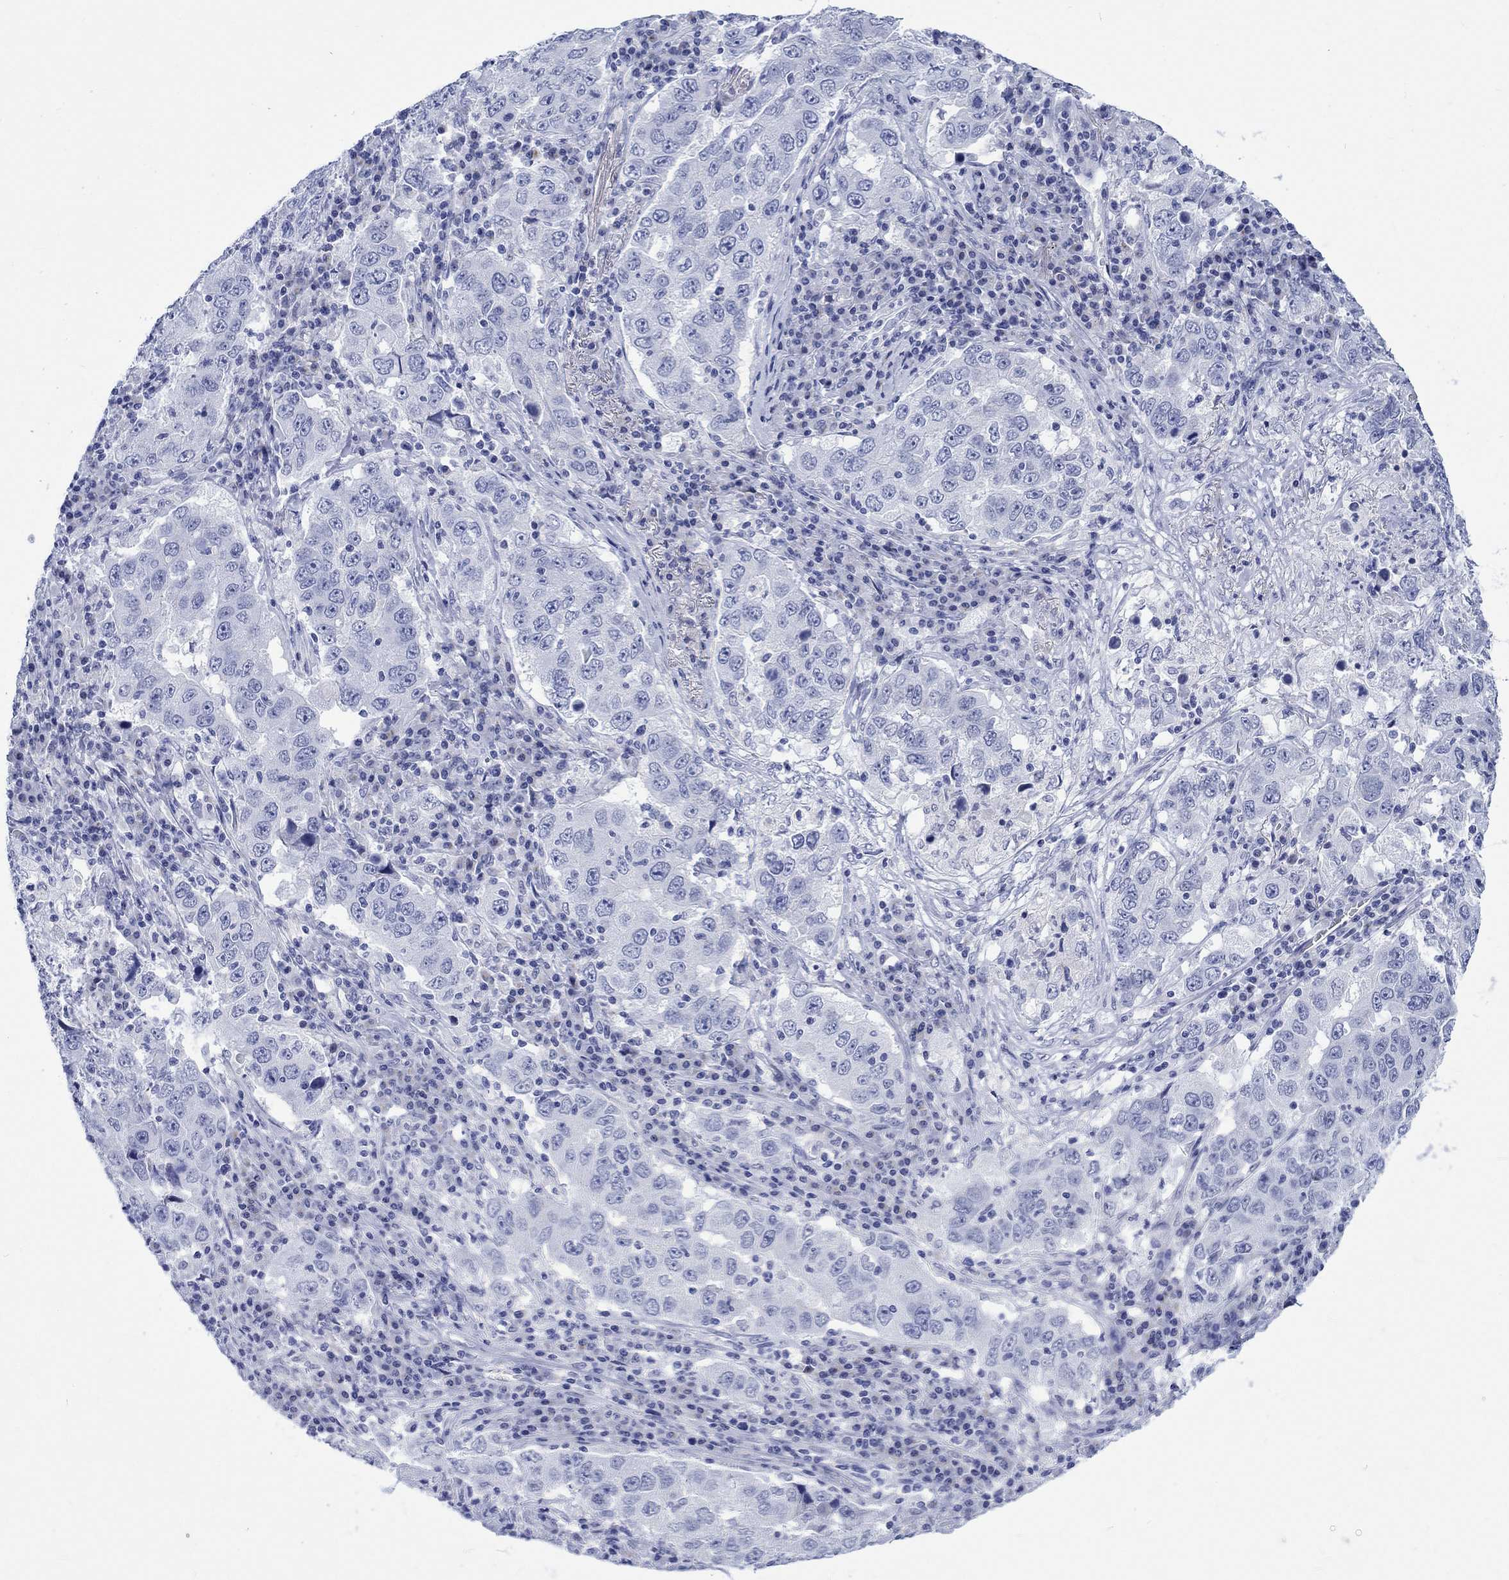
{"staining": {"intensity": "negative", "quantity": "none", "location": "none"}, "tissue": "lung cancer", "cell_type": "Tumor cells", "image_type": "cancer", "snomed": [{"axis": "morphology", "description": "Adenocarcinoma, NOS"}, {"axis": "topography", "description": "Lung"}], "caption": "Immunohistochemistry photomicrograph of human lung cancer (adenocarcinoma) stained for a protein (brown), which demonstrates no expression in tumor cells.", "gene": "KRT76", "patient": {"sex": "male", "age": 73}}